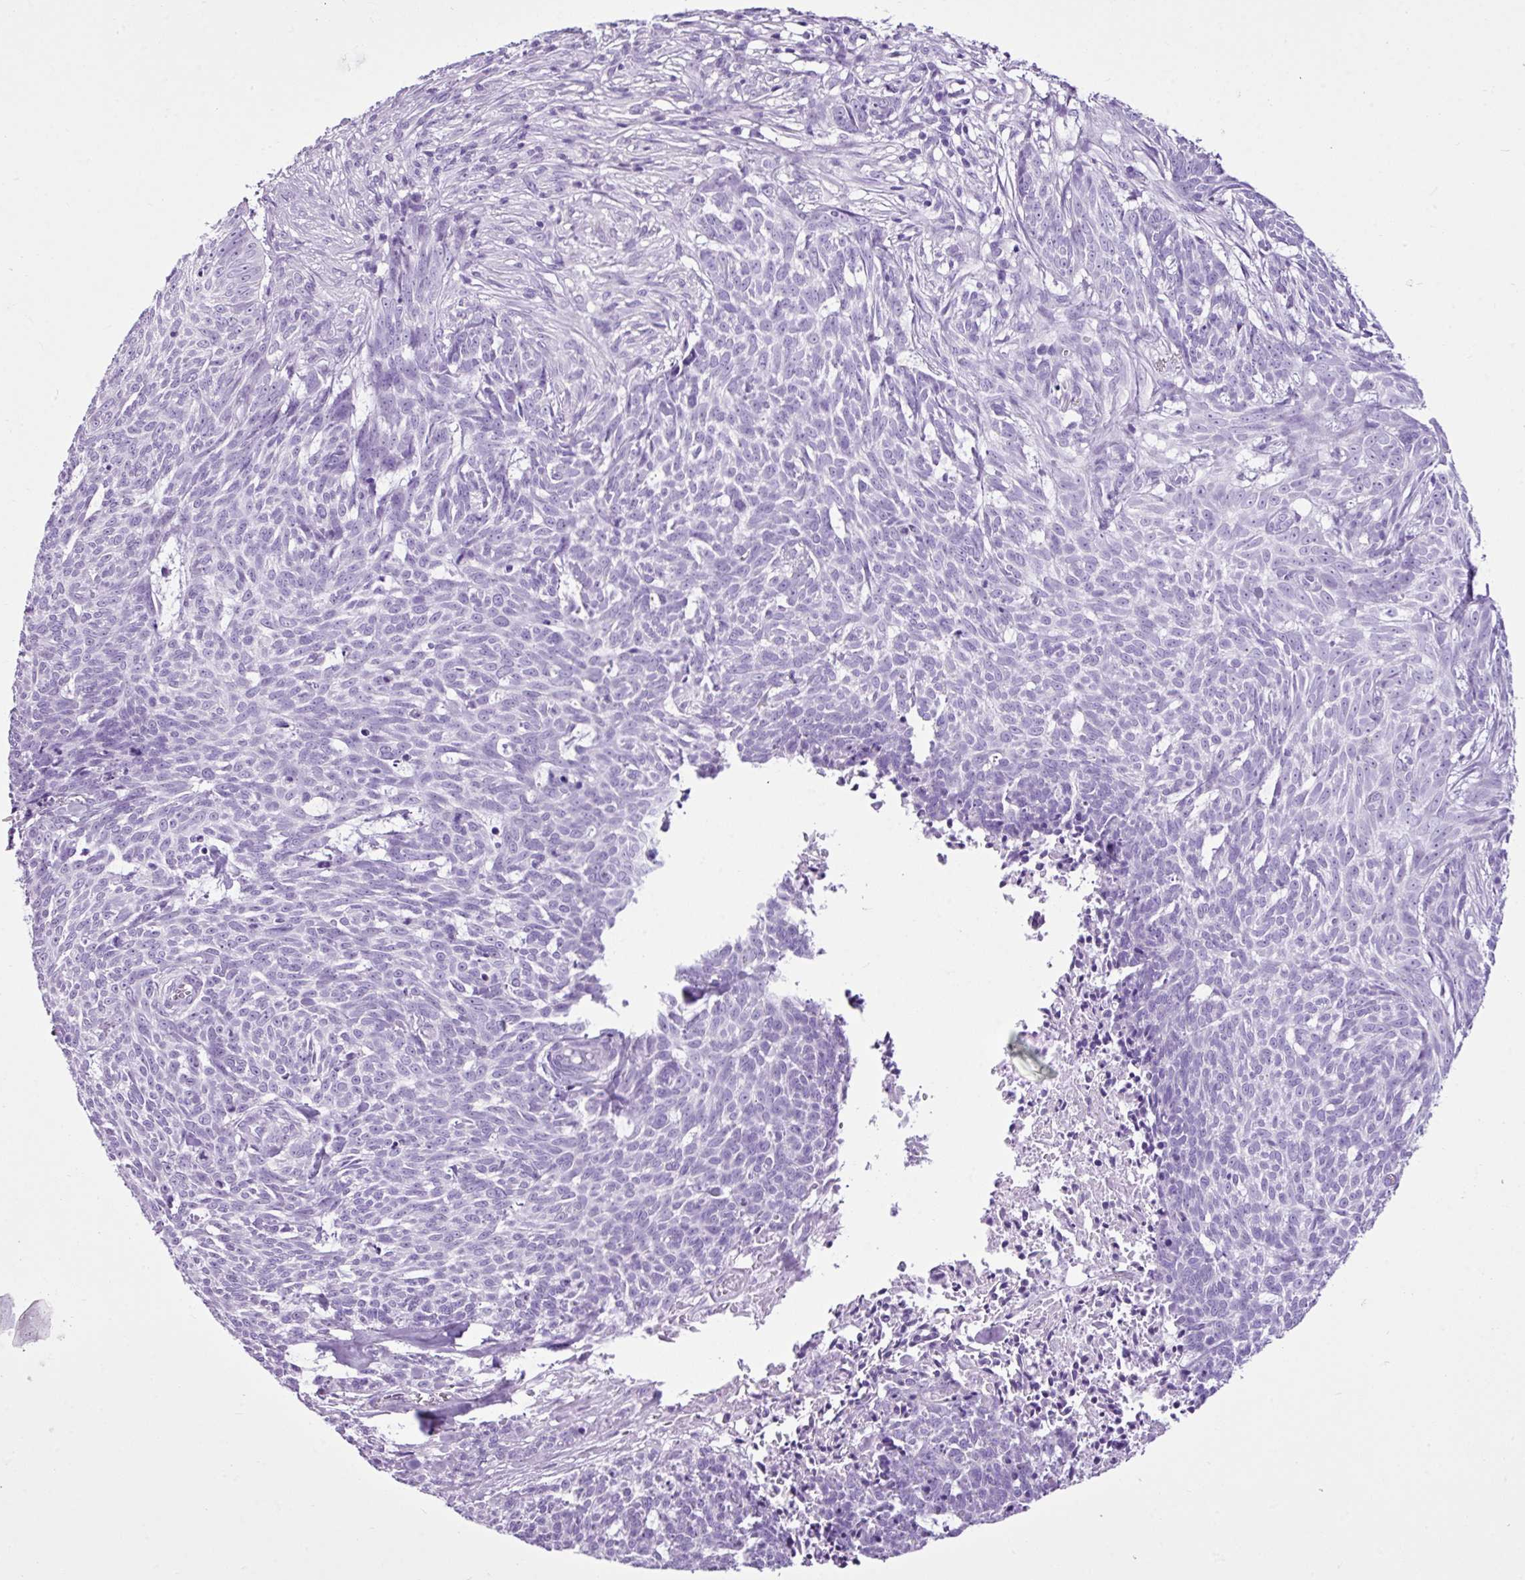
{"staining": {"intensity": "negative", "quantity": "none", "location": "none"}, "tissue": "skin cancer", "cell_type": "Tumor cells", "image_type": "cancer", "snomed": [{"axis": "morphology", "description": "Basal cell carcinoma"}, {"axis": "topography", "description": "Skin"}], "caption": "The photomicrograph demonstrates no significant expression in tumor cells of skin cancer (basal cell carcinoma). Nuclei are stained in blue.", "gene": "LILRB4", "patient": {"sex": "female", "age": 93}}